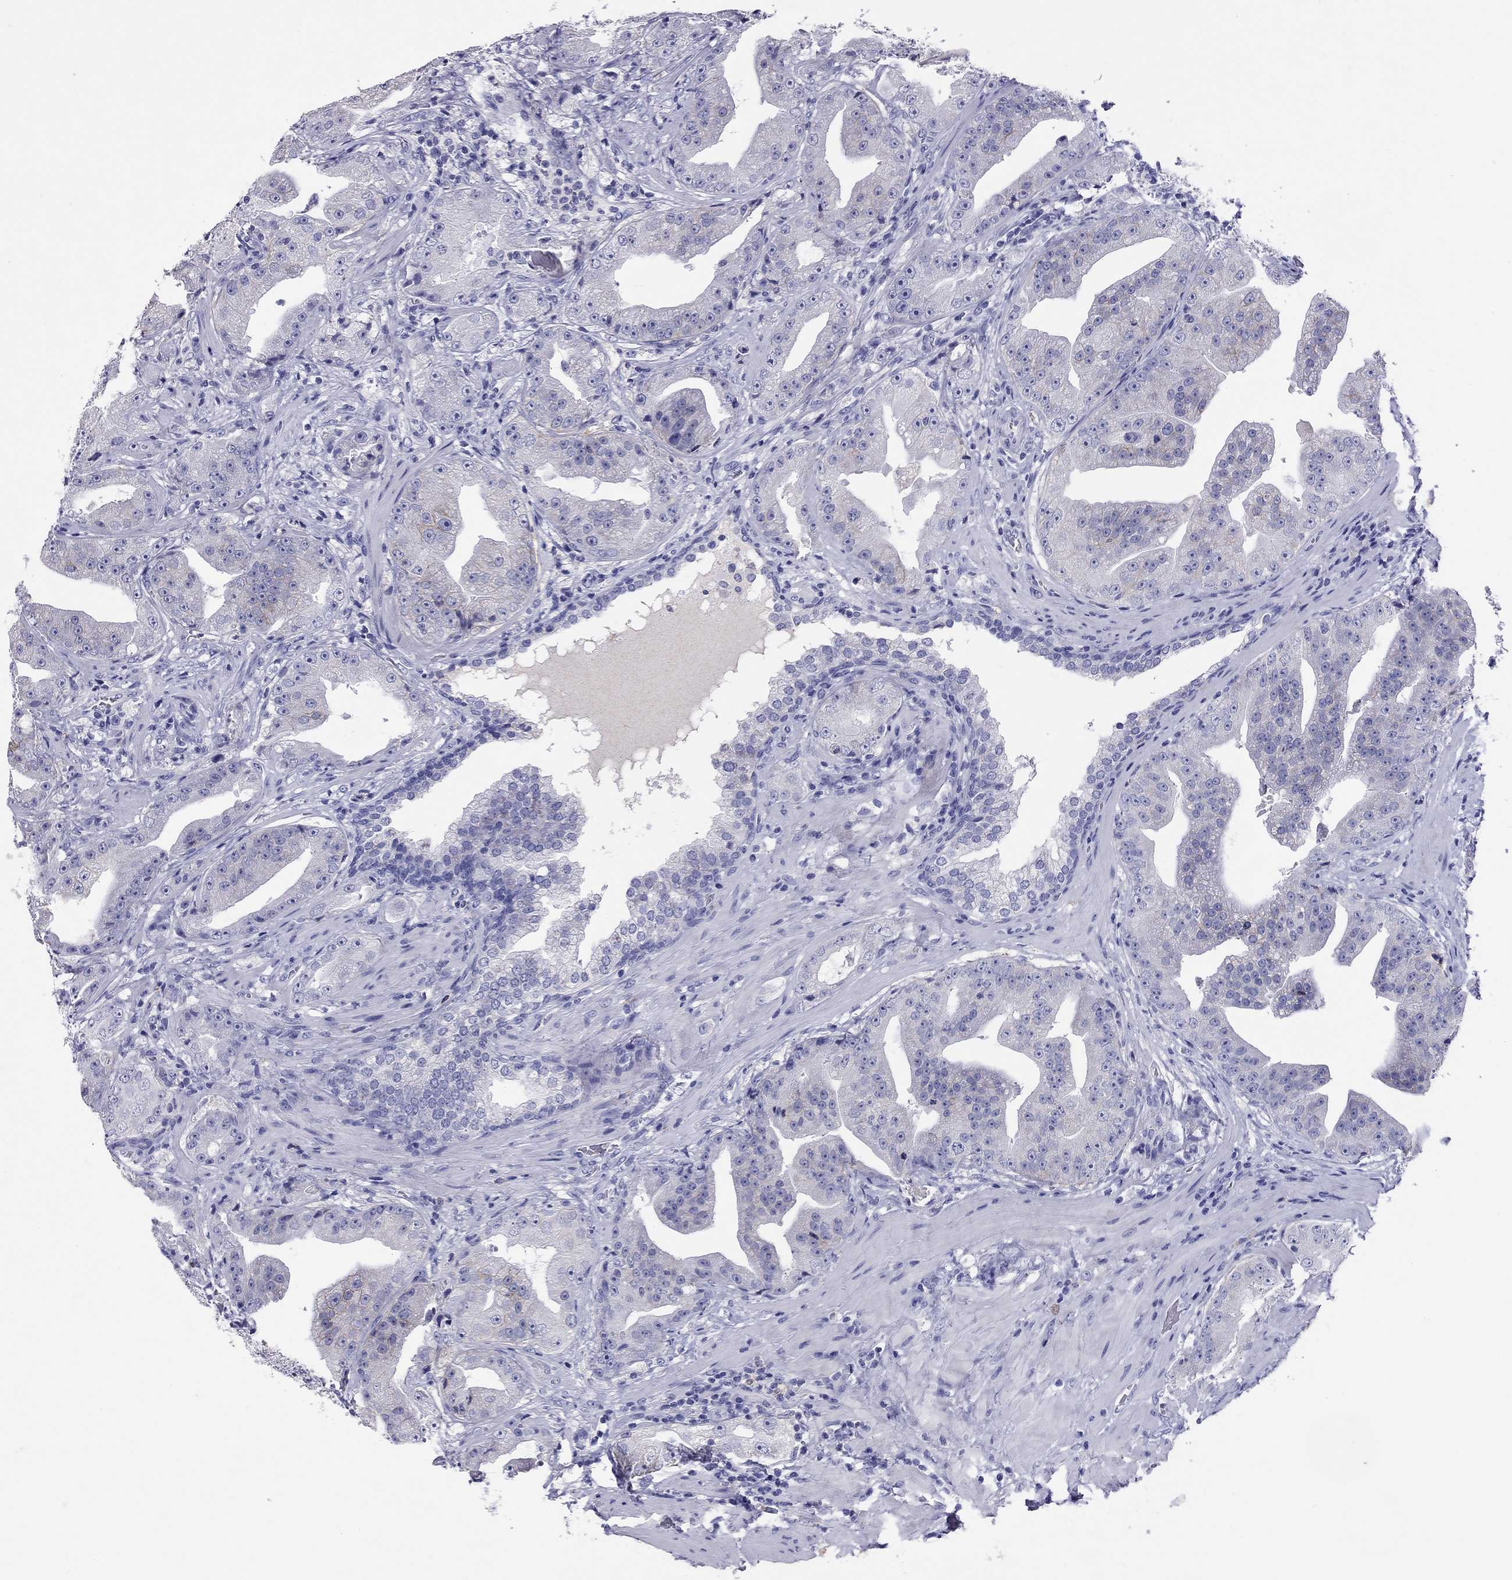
{"staining": {"intensity": "negative", "quantity": "none", "location": "none"}, "tissue": "prostate cancer", "cell_type": "Tumor cells", "image_type": "cancer", "snomed": [{"axis": "morphology", "description": "Adenocarcinoma, Low grade"}, {"axis": "topography", "description": "Prostate"}], "caption": "An IHC histopathology image of prostate cancer (low-grade adenocarcinoma) is shown. There is no staining in tumor cells of prostate cancer (low-grade adenocarcinoma). Brightfield microscopy of immunohistochemistry stained with DAB (brown) and hematoxylin (blue), captured at high magnification.", "gene": "CALHM1", "patient": {"sex": "male", "age": 62}}